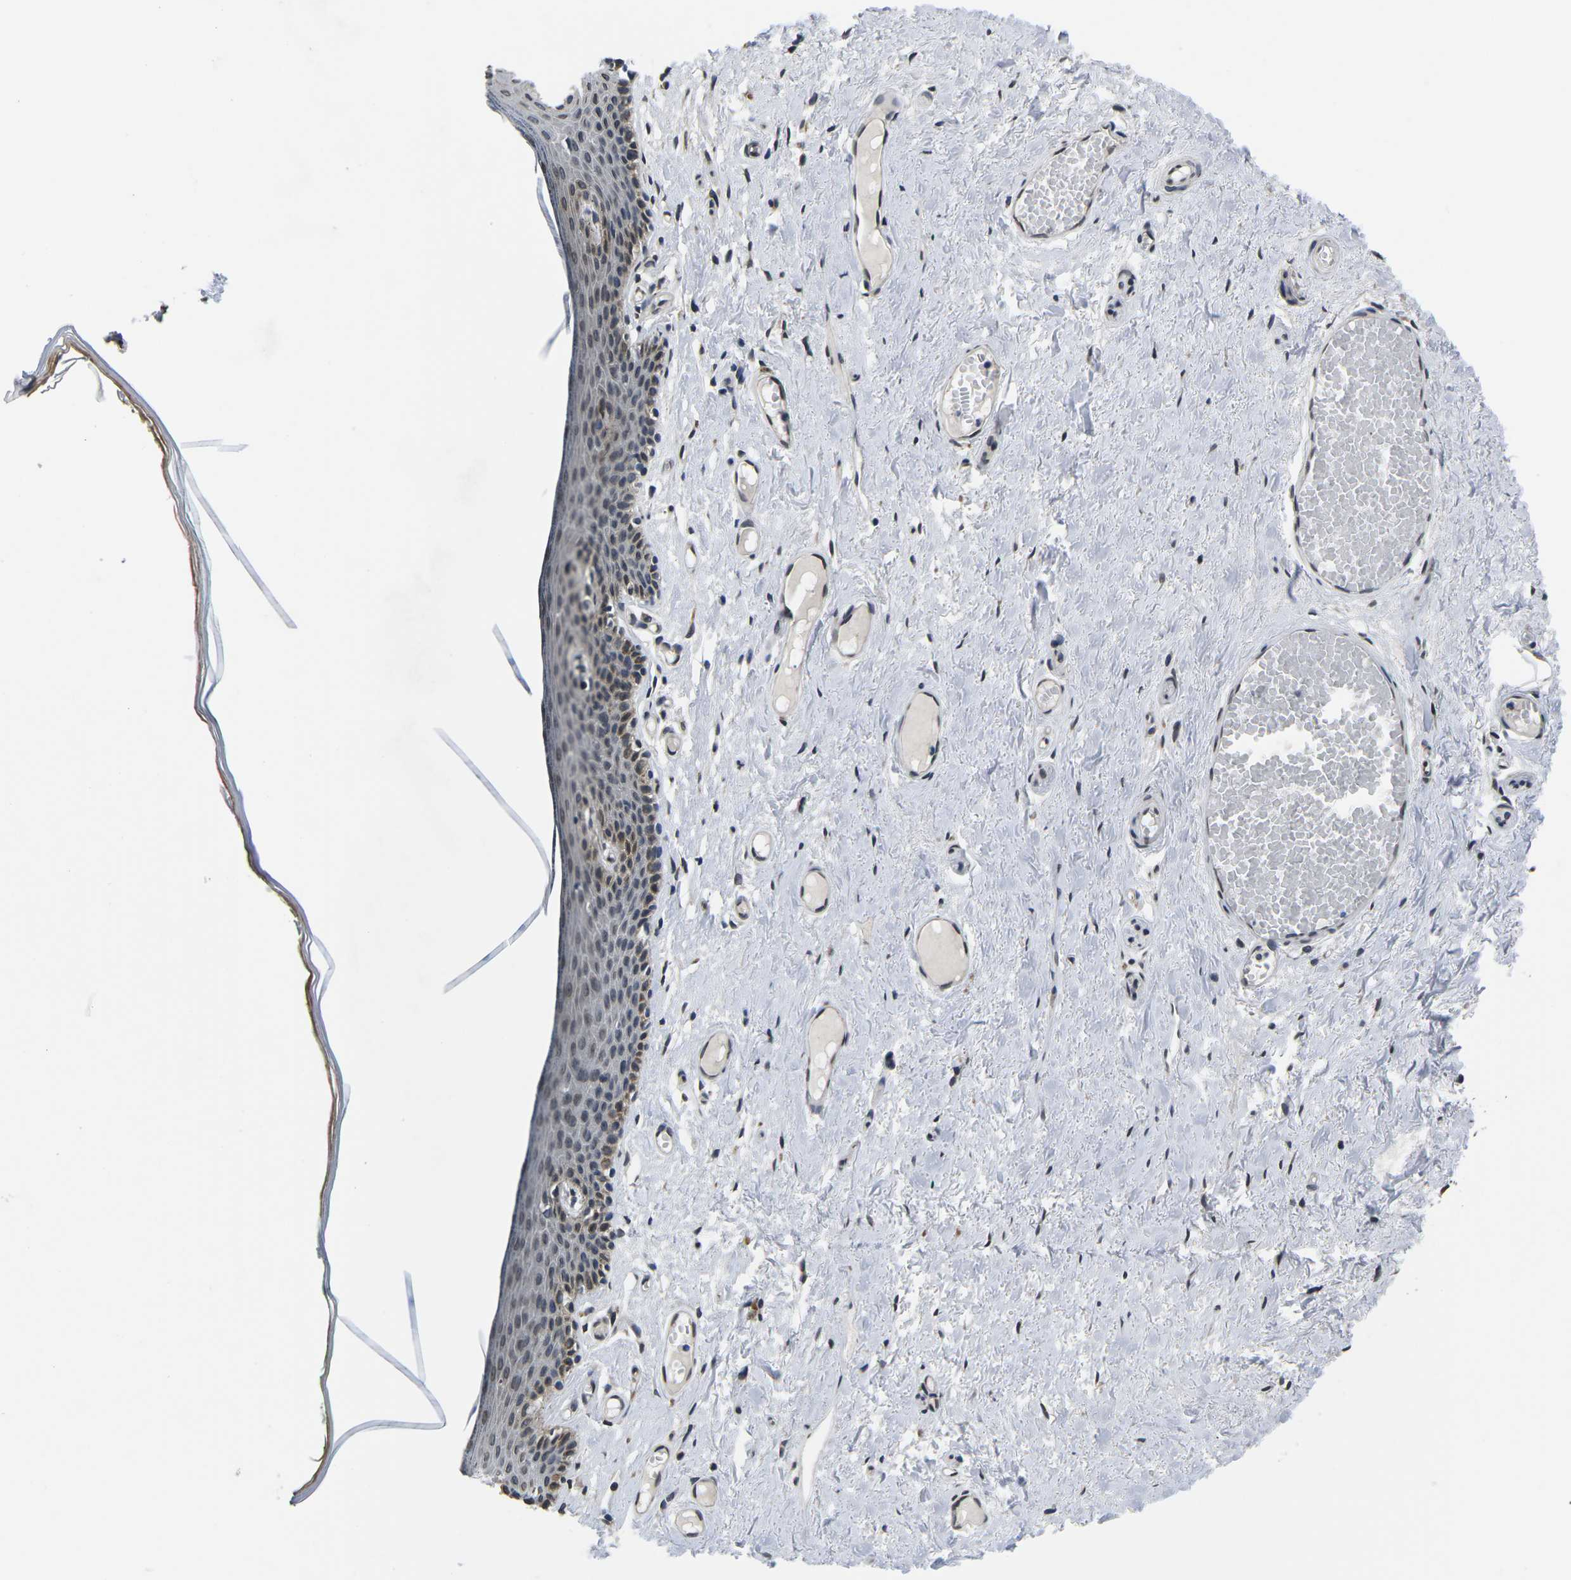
{"staining": {"intensity": "moderate", "quantity": "25%-75%", "location": "cytoplasmic/membranous,nuclear"}, "tissue": "skin", "cell_type": "Epidermal cells", "image_type": "normal", "snomed": [{"axis": "morphology", "description": "Normal tissue, NOS"}, {"axis": "topography", "description": "Adipose tissue"}, {"axis": "topography", "description": "Vascular tissue"}, {"axis": "topography", "description": "Anal"}, {"axis": "topography", "description": "Peripheral nerve tissue"}], "caption": "Protein staining of normal skin exhibits moderate cytoplasmic/membranous,nuclear expression in about 25%-75% of epidermal cells. (DAB (3,3'-diaminobenzidine) IHC, brown staining for protein, blue staining for nuclei).", "gene": "SNX10", "patient": {"sex": "female", "age": 54}}